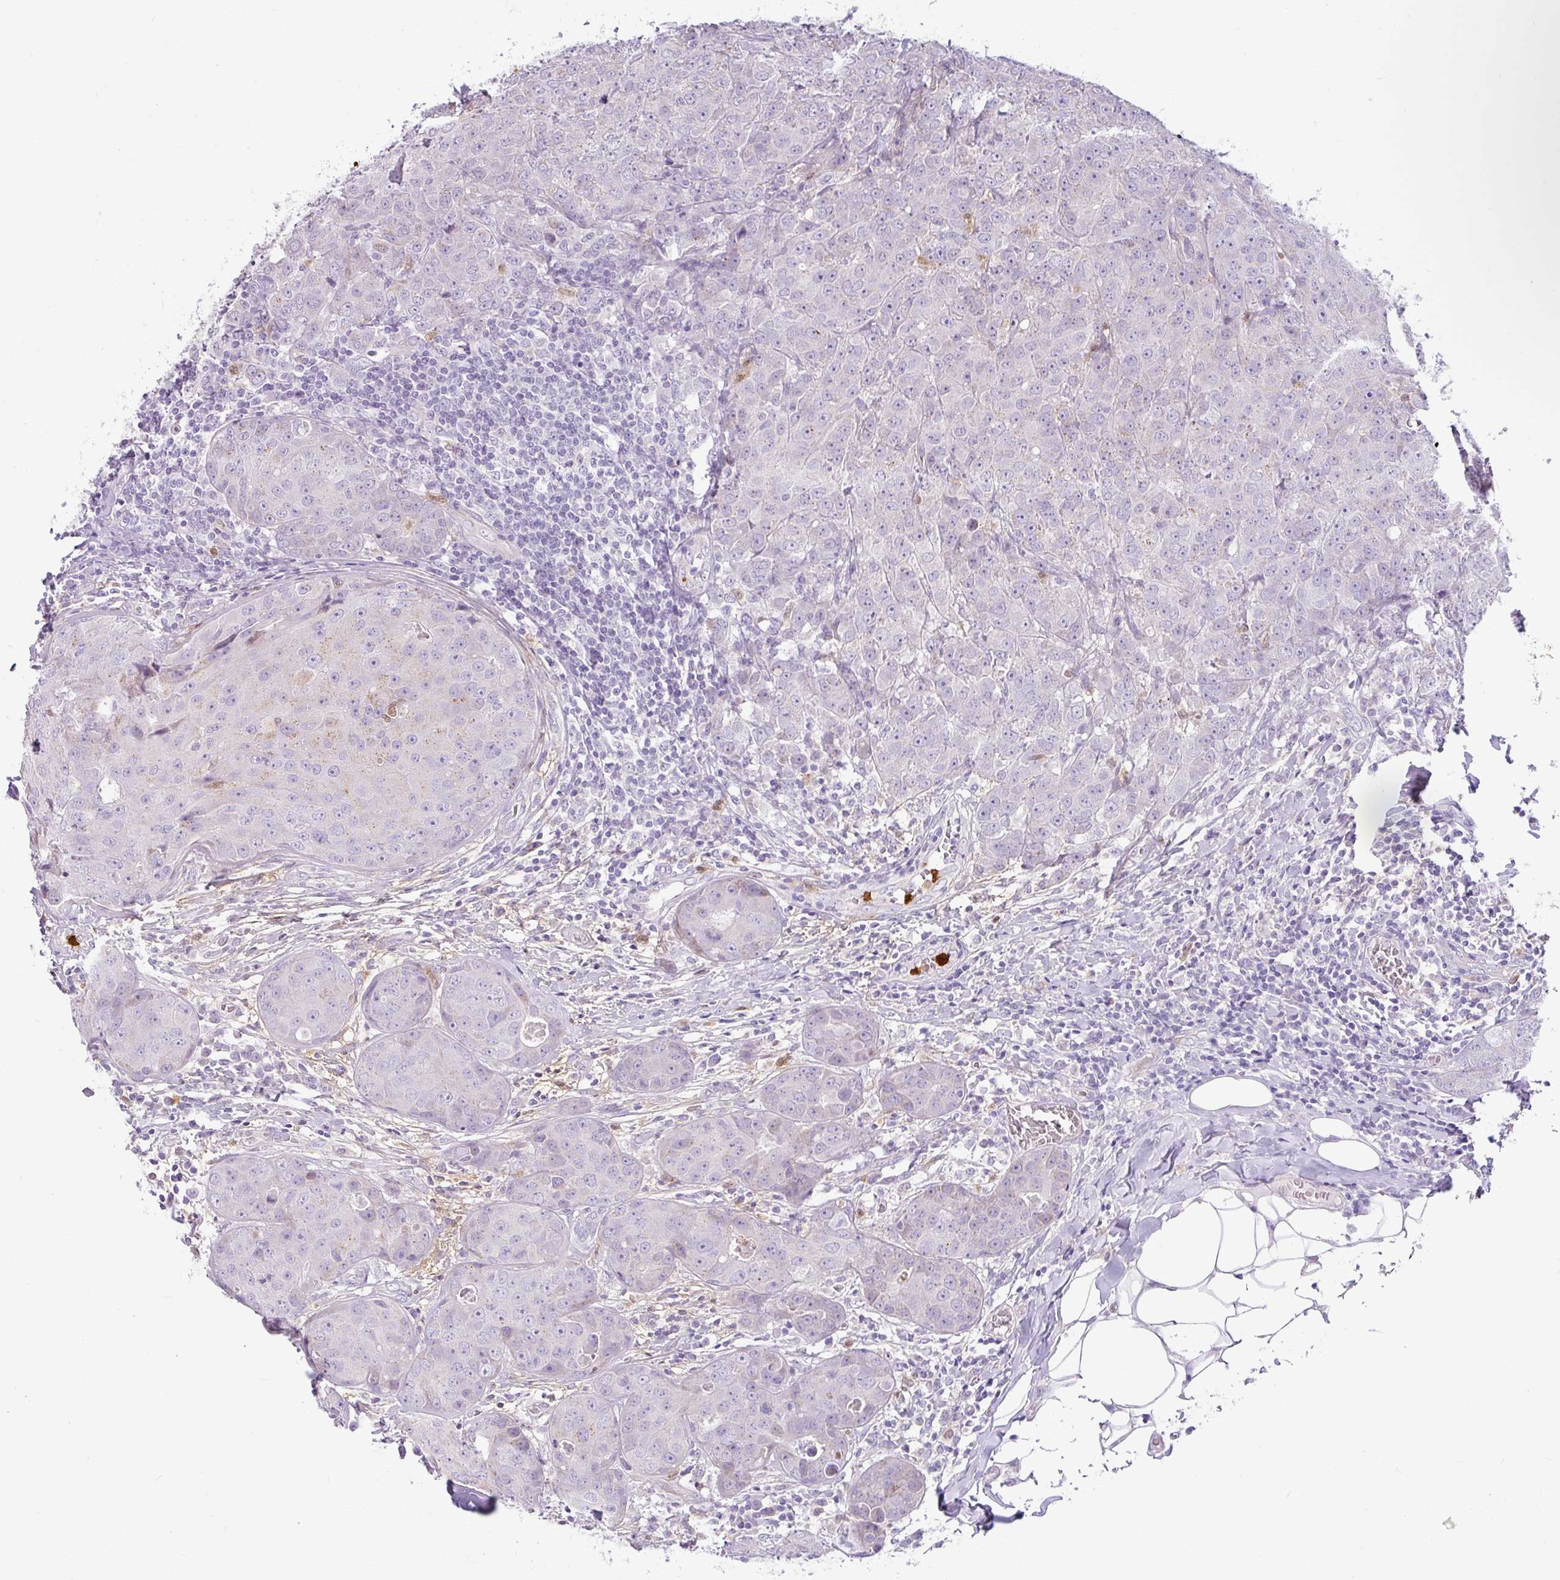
{"staining": {"intensity": "negative", "quantity": "none", "location": "none"}, "tissue": "breast cancer", "cell_type": "Tumor cells", "image_type": "cancer", "snomed": [{"axis": "morphology", "description": "Duct carcinoma"}, {"axis": "topography", "description": "Breast"}], "caption": "This is a micrograph of IHC staining of breast cancer, which shows no staining in tumor cells.", "gene": "SH2D3C", "patient": {"sex": "female", "age": 43}}